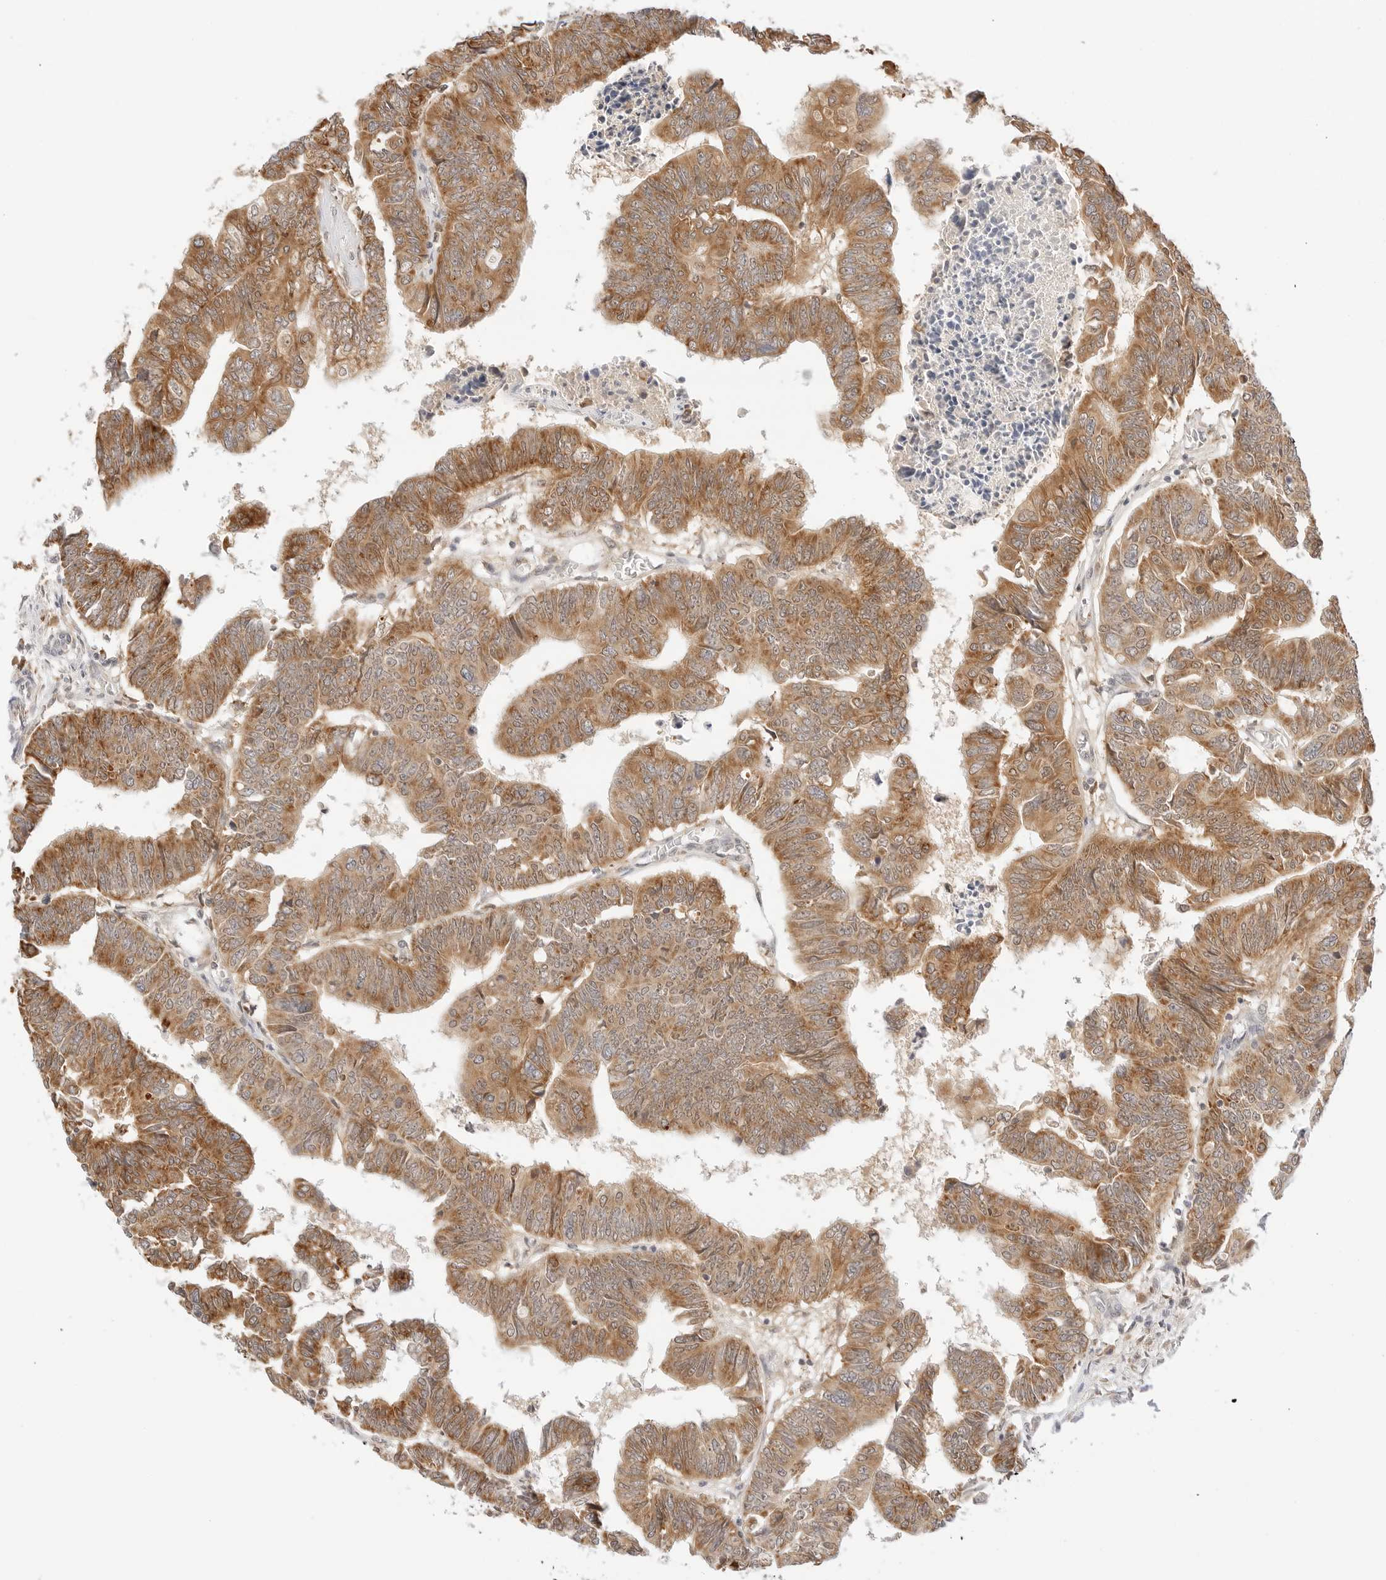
{"staining": {"intensity": "moderate", "quantity": ">75%", "location": "cytoplasmic/membranous"}, "tissue": "colorectal cancer", "cell_type": "Tumor cells", "image_type": "cancer", "snomed": [{"axis": "morphology", "description": "Adenocarcinoma, NOS"}, {"axis": "topography", "description": "Rectum"}], "caption": "DAB immunohistochemical staining of adenocarcinoma (colorectal) shows moderate cytoplasmic/membranous protein expression in approximately >75% of tumor cells. Nuclei are stained in blue.", "gene": "ERO1B", "patient": {"sex": "female", "age": 65}}